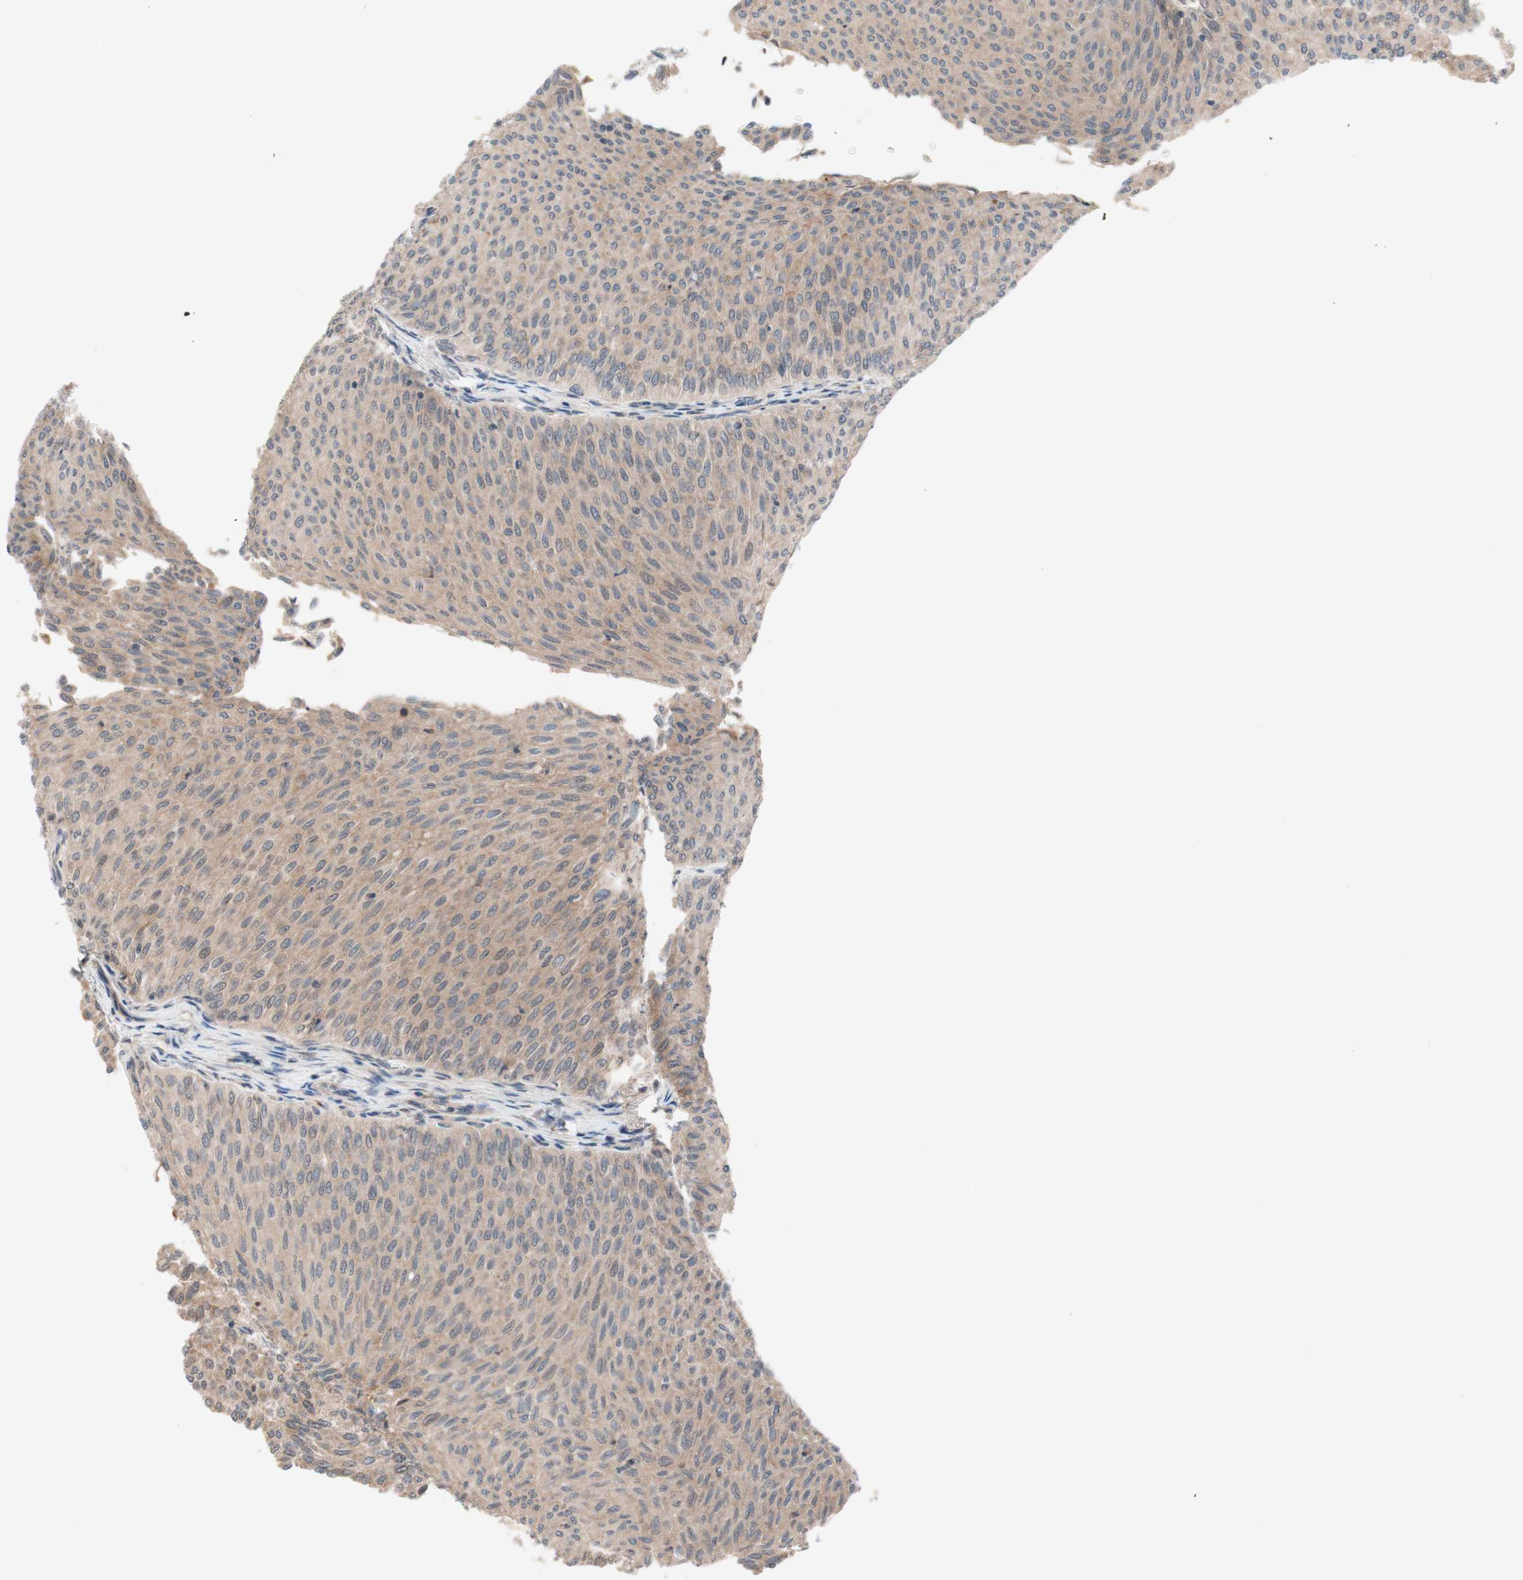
{"staining": {"intensity": "weak", "quantity": ">75%", "location": "cytoplasmic/membranous"}, "tissue": "urothelial cancer", "cell_type": "Tumor cells", "image_type": "cancer", "snomed": [{"axis": "morphology", "description": "Urothelial carcinoma, Low grade"}, {"axis": "topography", "description": "Urinary bladder"}], "caption": "Protein staining of low-grade urothelial carcinoma tissue exhibits weak cytoplasmic/membranous positivity in about >75% of tumor cells. (Stains: DAB (3,3'-diaminobenzidine) in brown, nuclei in blue, Microscopy: brightfield microscopy at high magnification).", "gene": "CD55", "patient": {"sex": "male", "age": 78}}